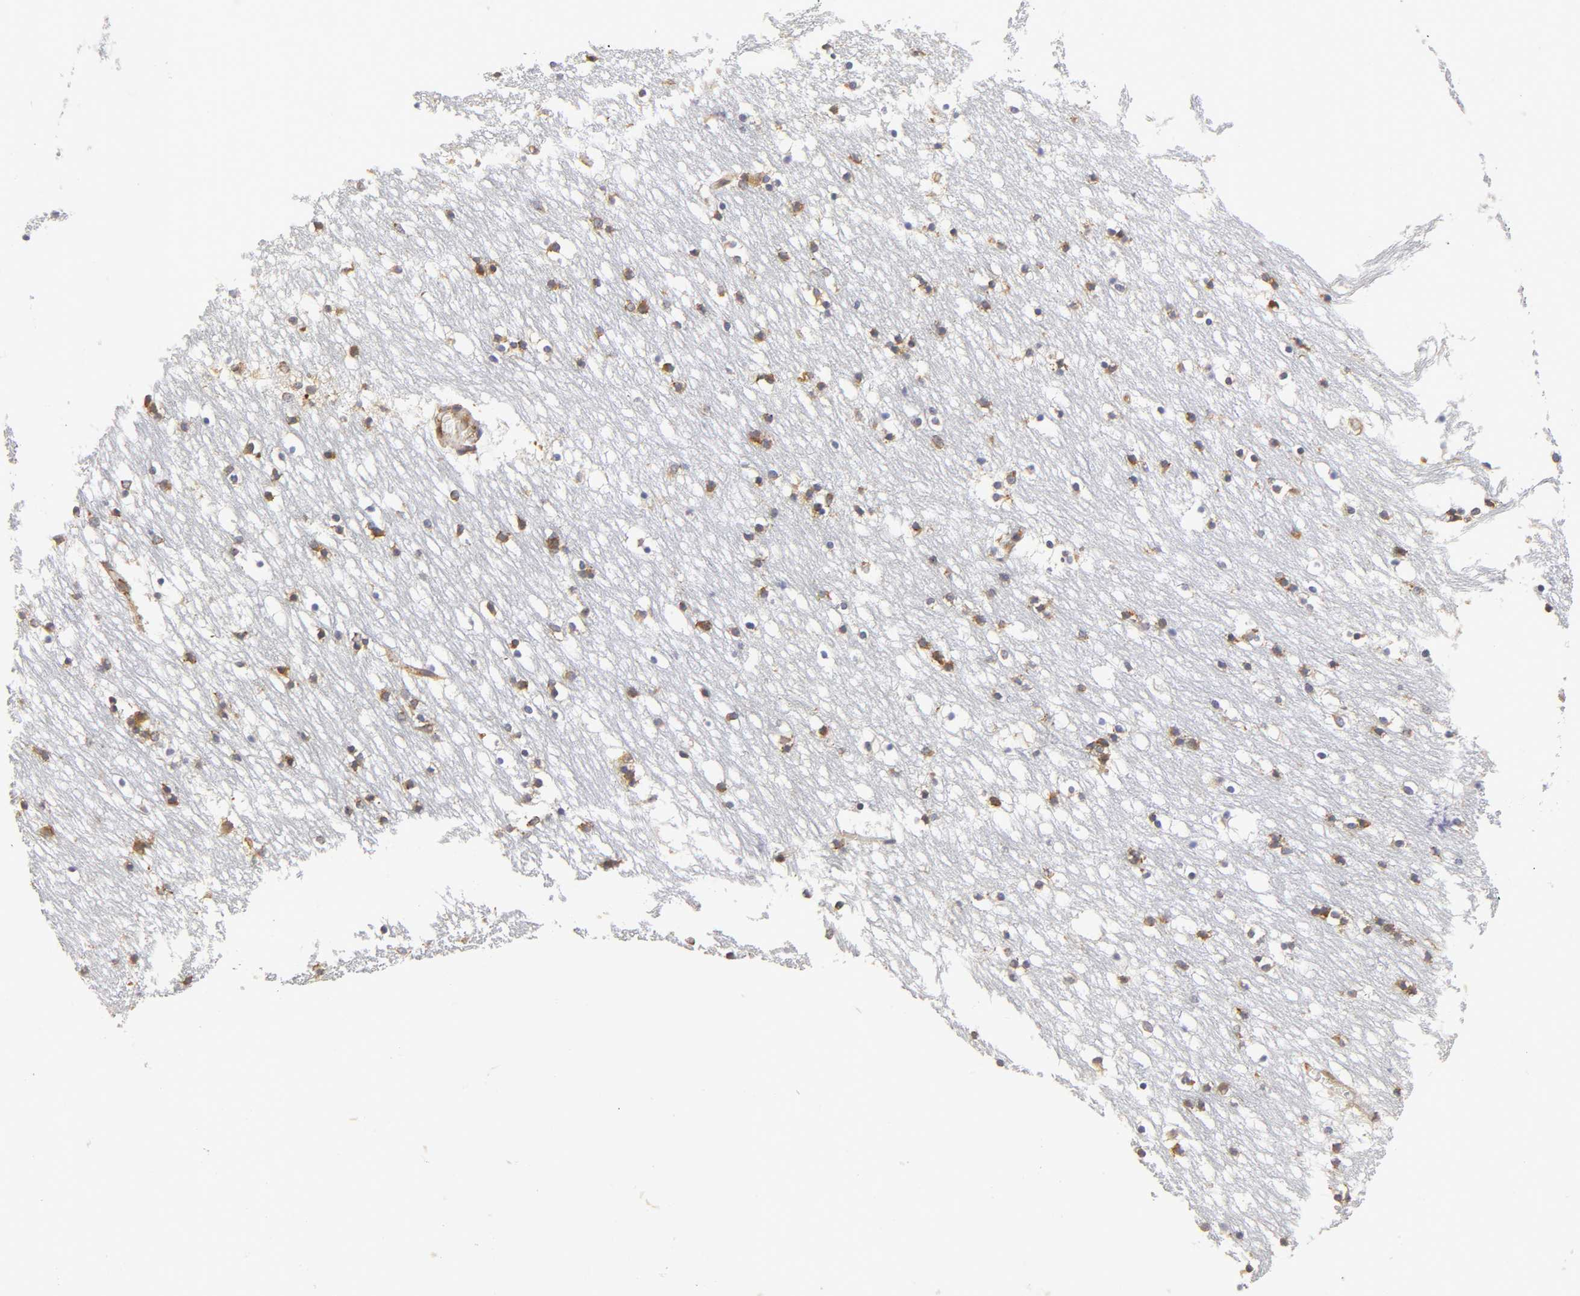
{"staining": {"intensity": "moderate", "quantity": ">75%", "location": "cytoplasmic/membranous"}, "tissue": "caudate", "cell_type": "Glial cells", "image_type": "normal", "snomed": [{"axis": "morphology", "description": "Normal tissue, NOS"}, {"axis": "topography", "description": "Lateral ventricle wall"}], "caption": "Protein staining of normal caudate demonstrates moderate cytoplasmic/membranous positivity in approximately >75% of glial cells. The staining is performed using DAB brown chromogen to label protein expression. The nuclei are counter-stained blue using hematoxylin.", "gene": "RPL14", "patient": {"sex": "male", "age": 45}}